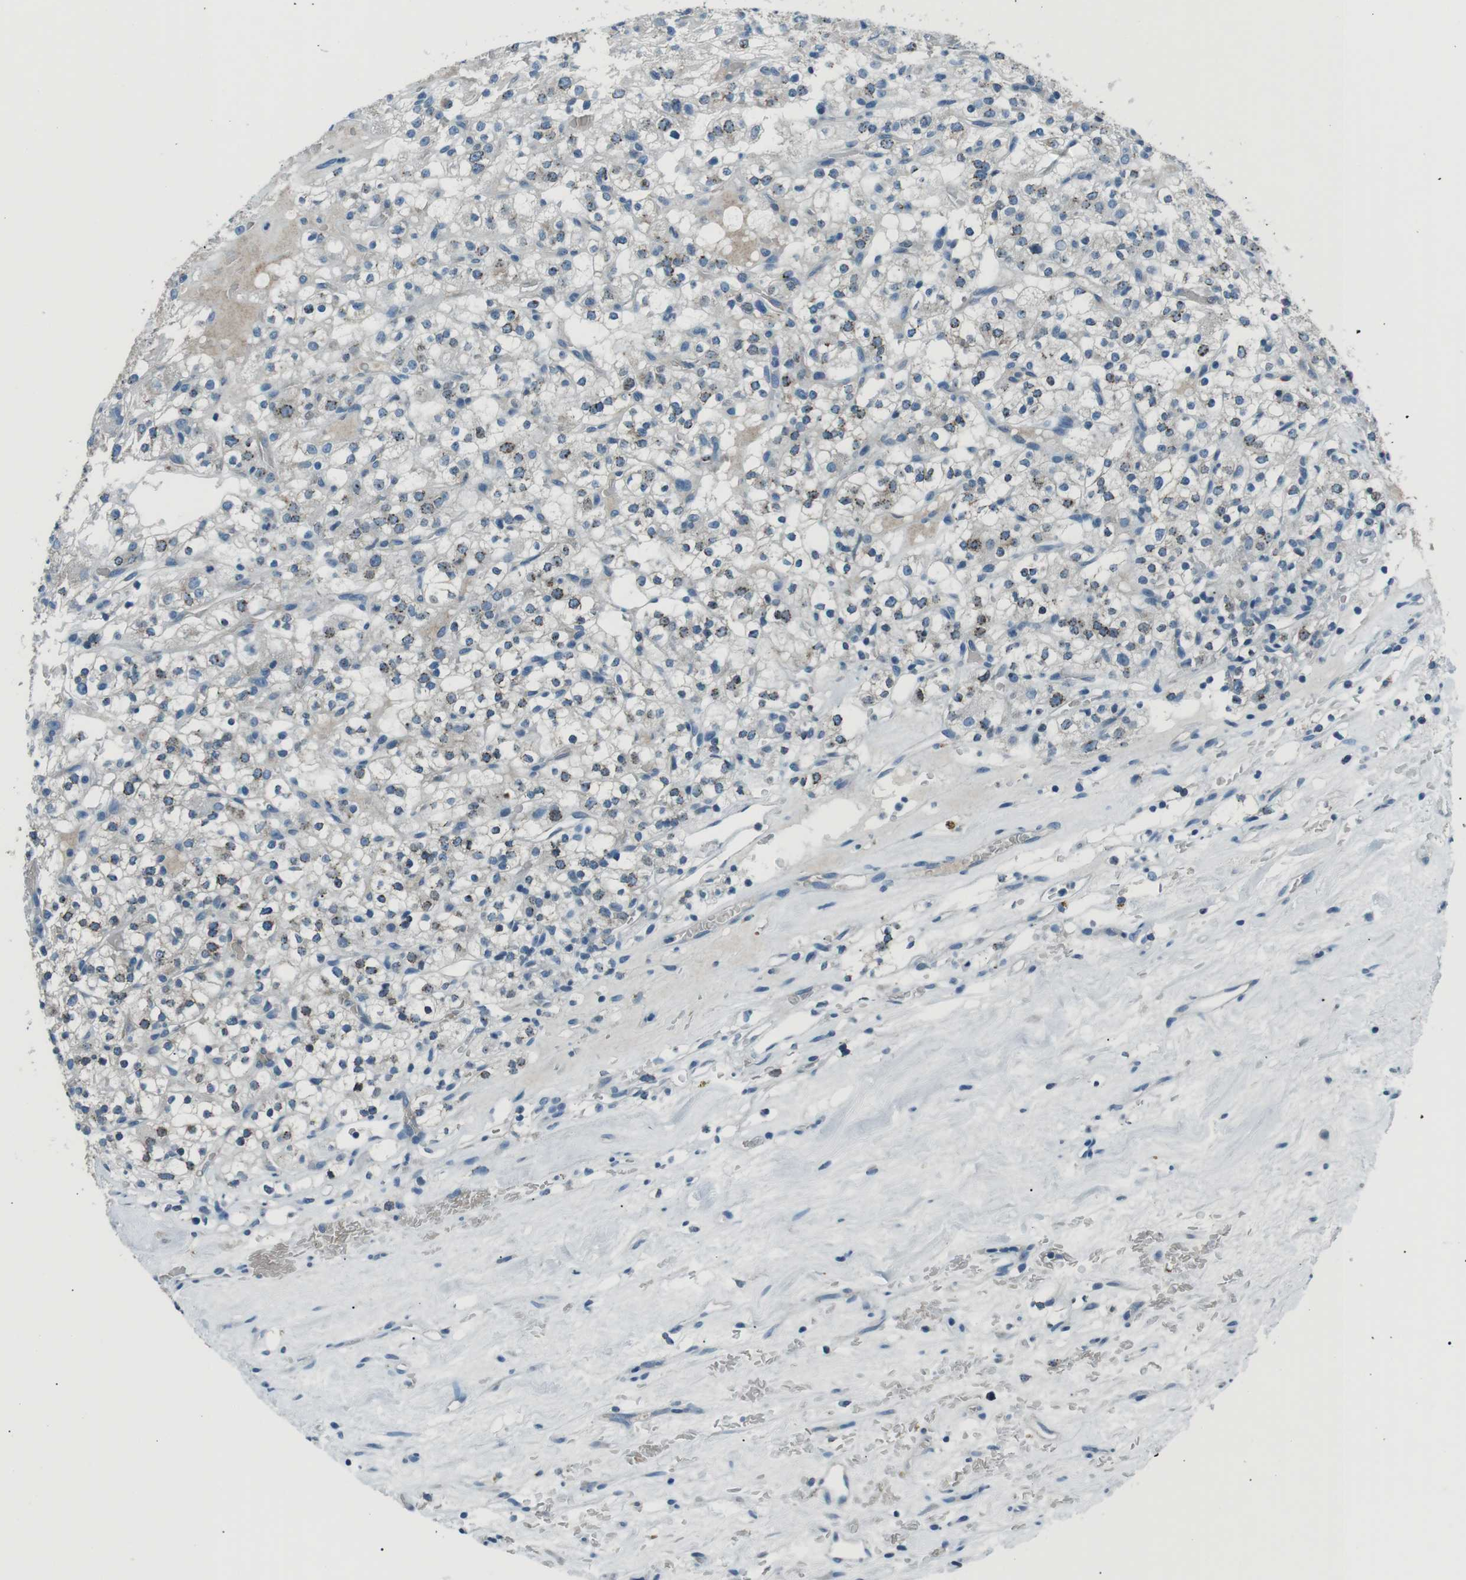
{"staining": {"intensity": "moderate", "quantity": "<25%", "location": "cytoplasmic/membranous"}, "tissue": "renal cancer", "cell_type": "Tumor cells", "image_type": "cancer", "snomed": [{"axis": "morphology", "description": "Normal tissue, NOS"}, {"axis": "morphology", "description": "Adenocarcinoma, NOS"}, {"axis": "topography", "description": "Kidney"}], "caption": "Renal adenocarcinoma tissue displays moderate cytoplasmic/membranous staining in approximately <25% of tumor cells, visualized by immunohistochemistry.", "gene": "ST6GAL1", "patient": {"sex": "female", "age": 72}}